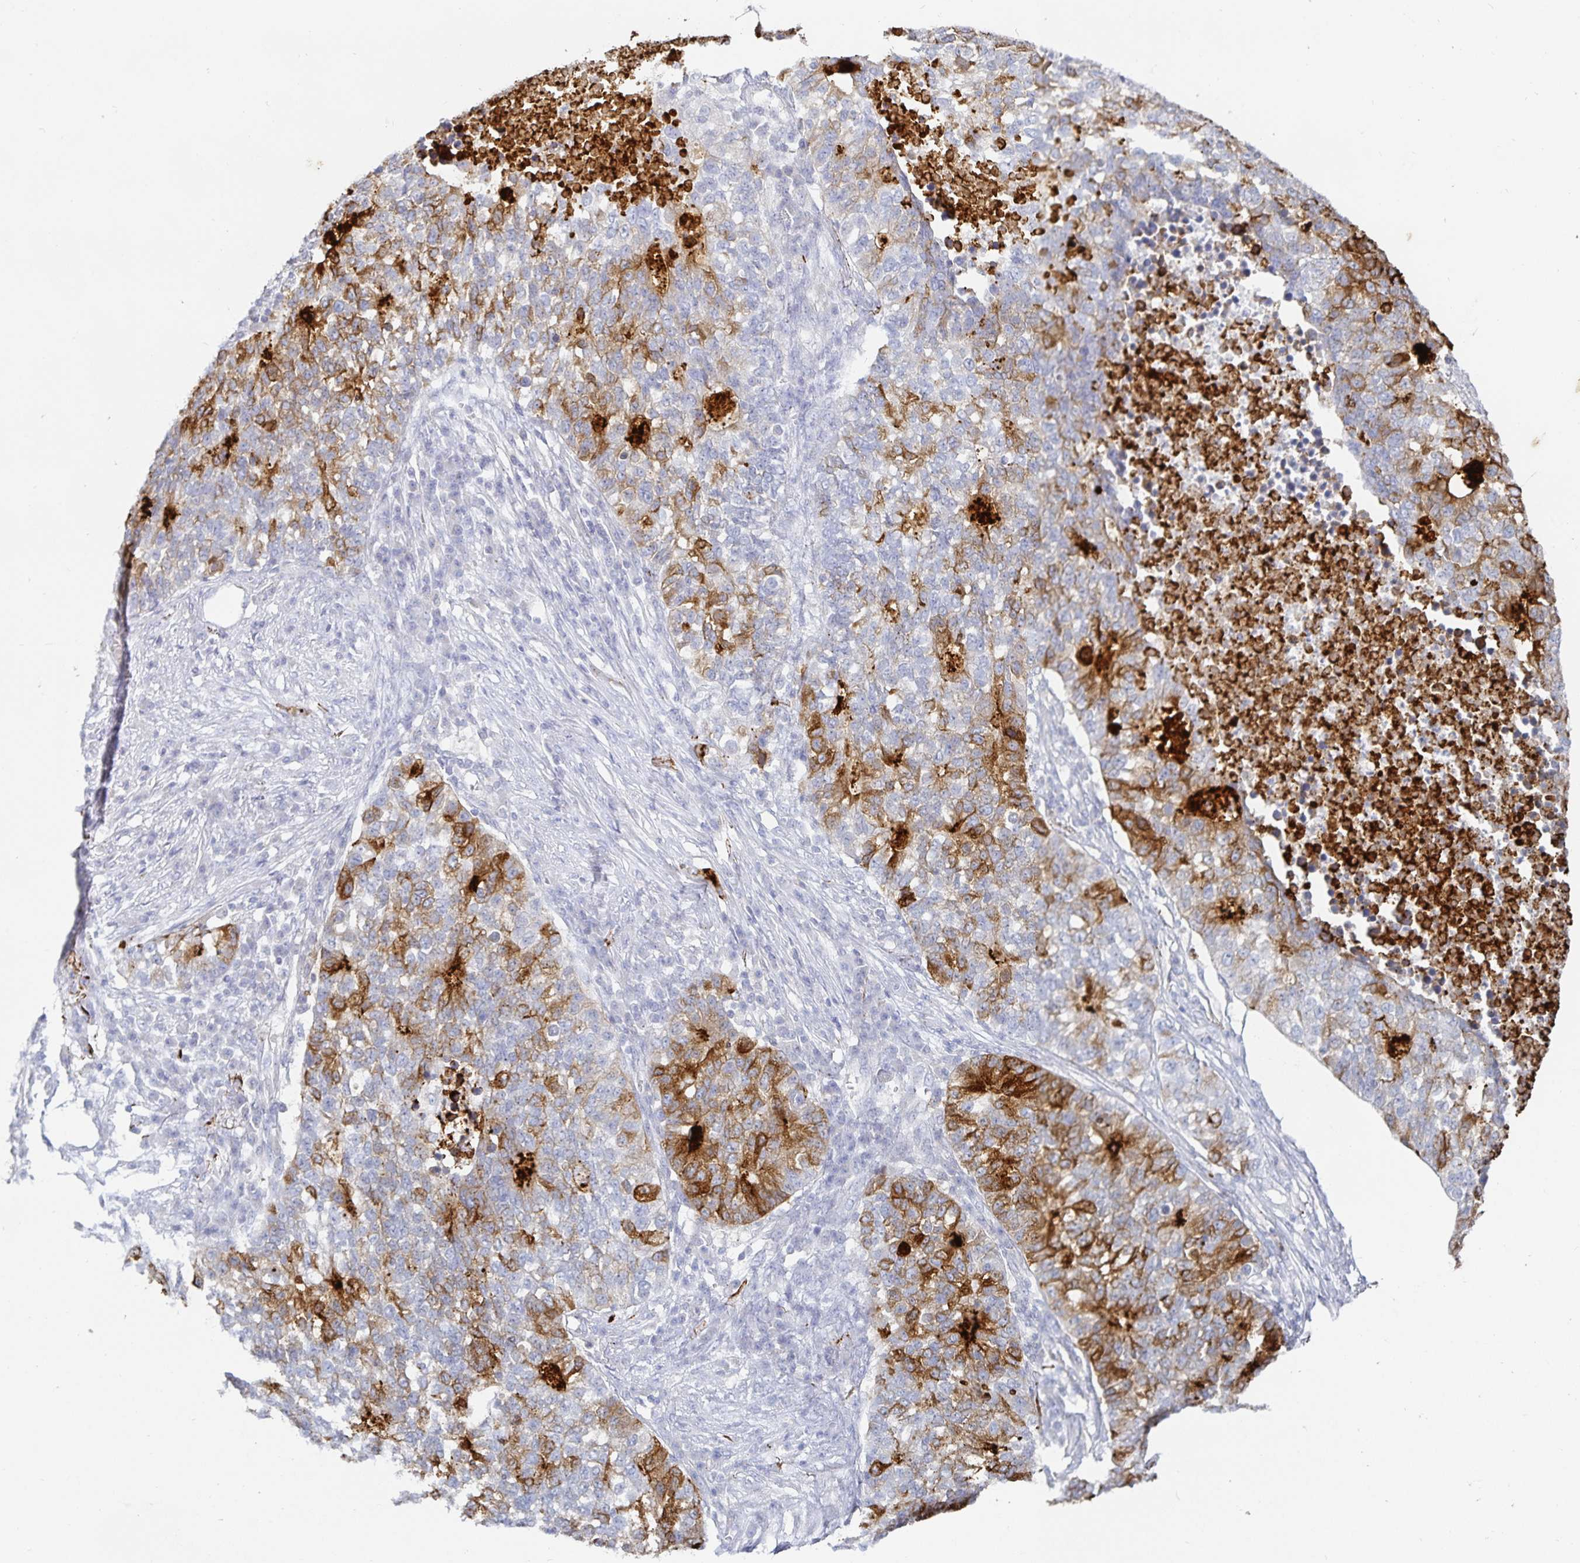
{"staining": {"intensity": "moderate", "quantity": "25%-75%", "location": "cytoplasmic/membranous"}, "tissue": "lung cancer", "cell_type": "Tumor cells", "image_type": "cancer", "snomed": [{"axis": "morphology", "description": "Adenocarcinoma, NOS"}, {"axis": "topography", "description": "Lung"}], "caption": "This image exhibits IHC staining of lung cancer, with medium moderate cytoplasmic/membranous expression in approximately 25%-75% of tumor cells.", "gene": "SFTPA1", "patient": {"sex": "male", "age": 57}}